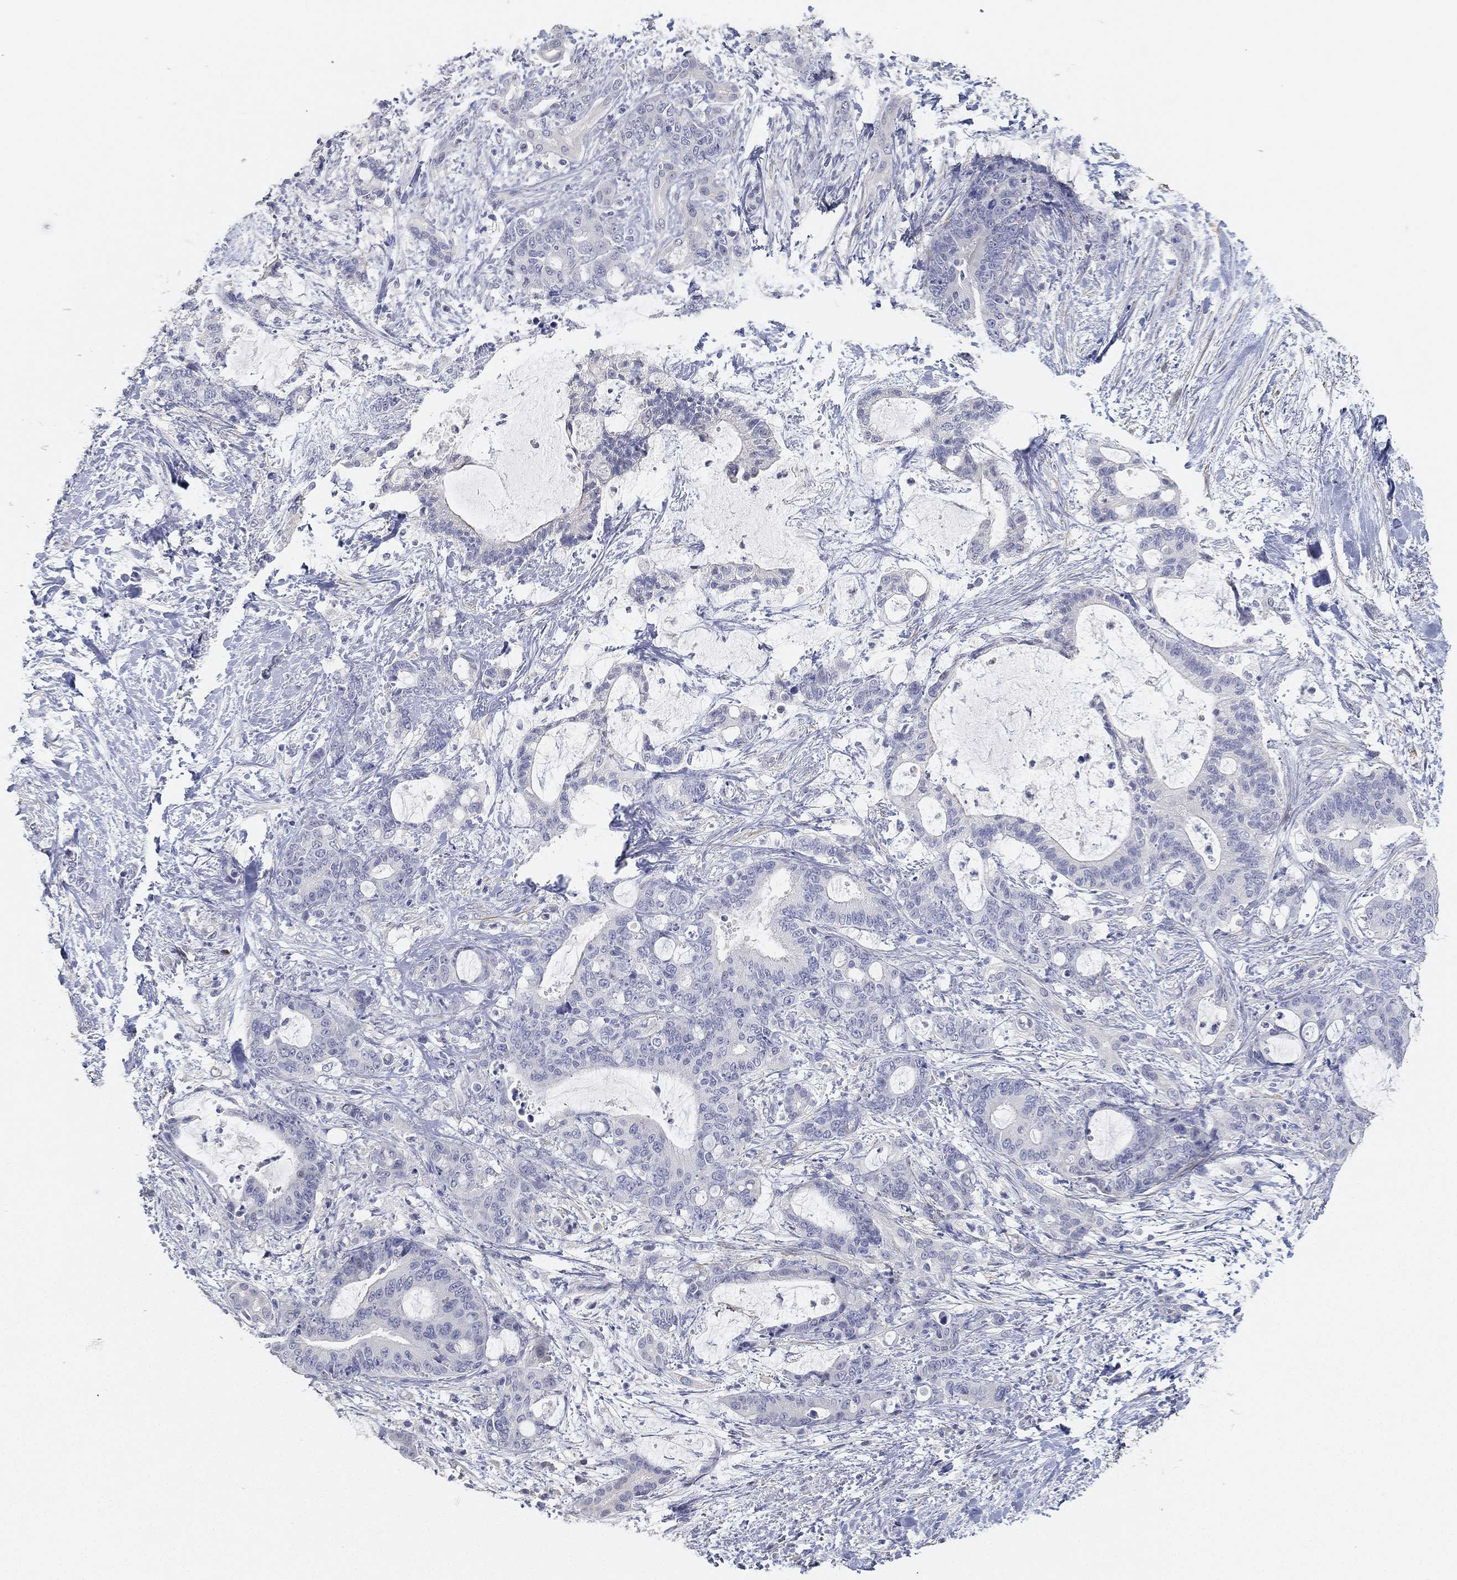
{"staining": {"intensity": "negative", "quantity": "none", "location": "none"}, "tissue": "liver cancer", "cell_type": "Tumor cells", "image_type": "cancer", "snomed": [{"axis": "morphology", "description": "Cholangiocarcinoma"}, {"axis": "topography", "description": "Liver"}], "caption": "Immunohistochemistry micrograph of neoplastic tissue: human liver cancer (cholangiocarcinoma) stained with DAB (3,3'-diaminobenzidine) exhibits no significant protein expression in tumor cells. (Immunohistochemistry (ihc), brightfield microscopy, high magnification).", "gene": "GPR61", "patient": {"sex": "female", "age": 73}}